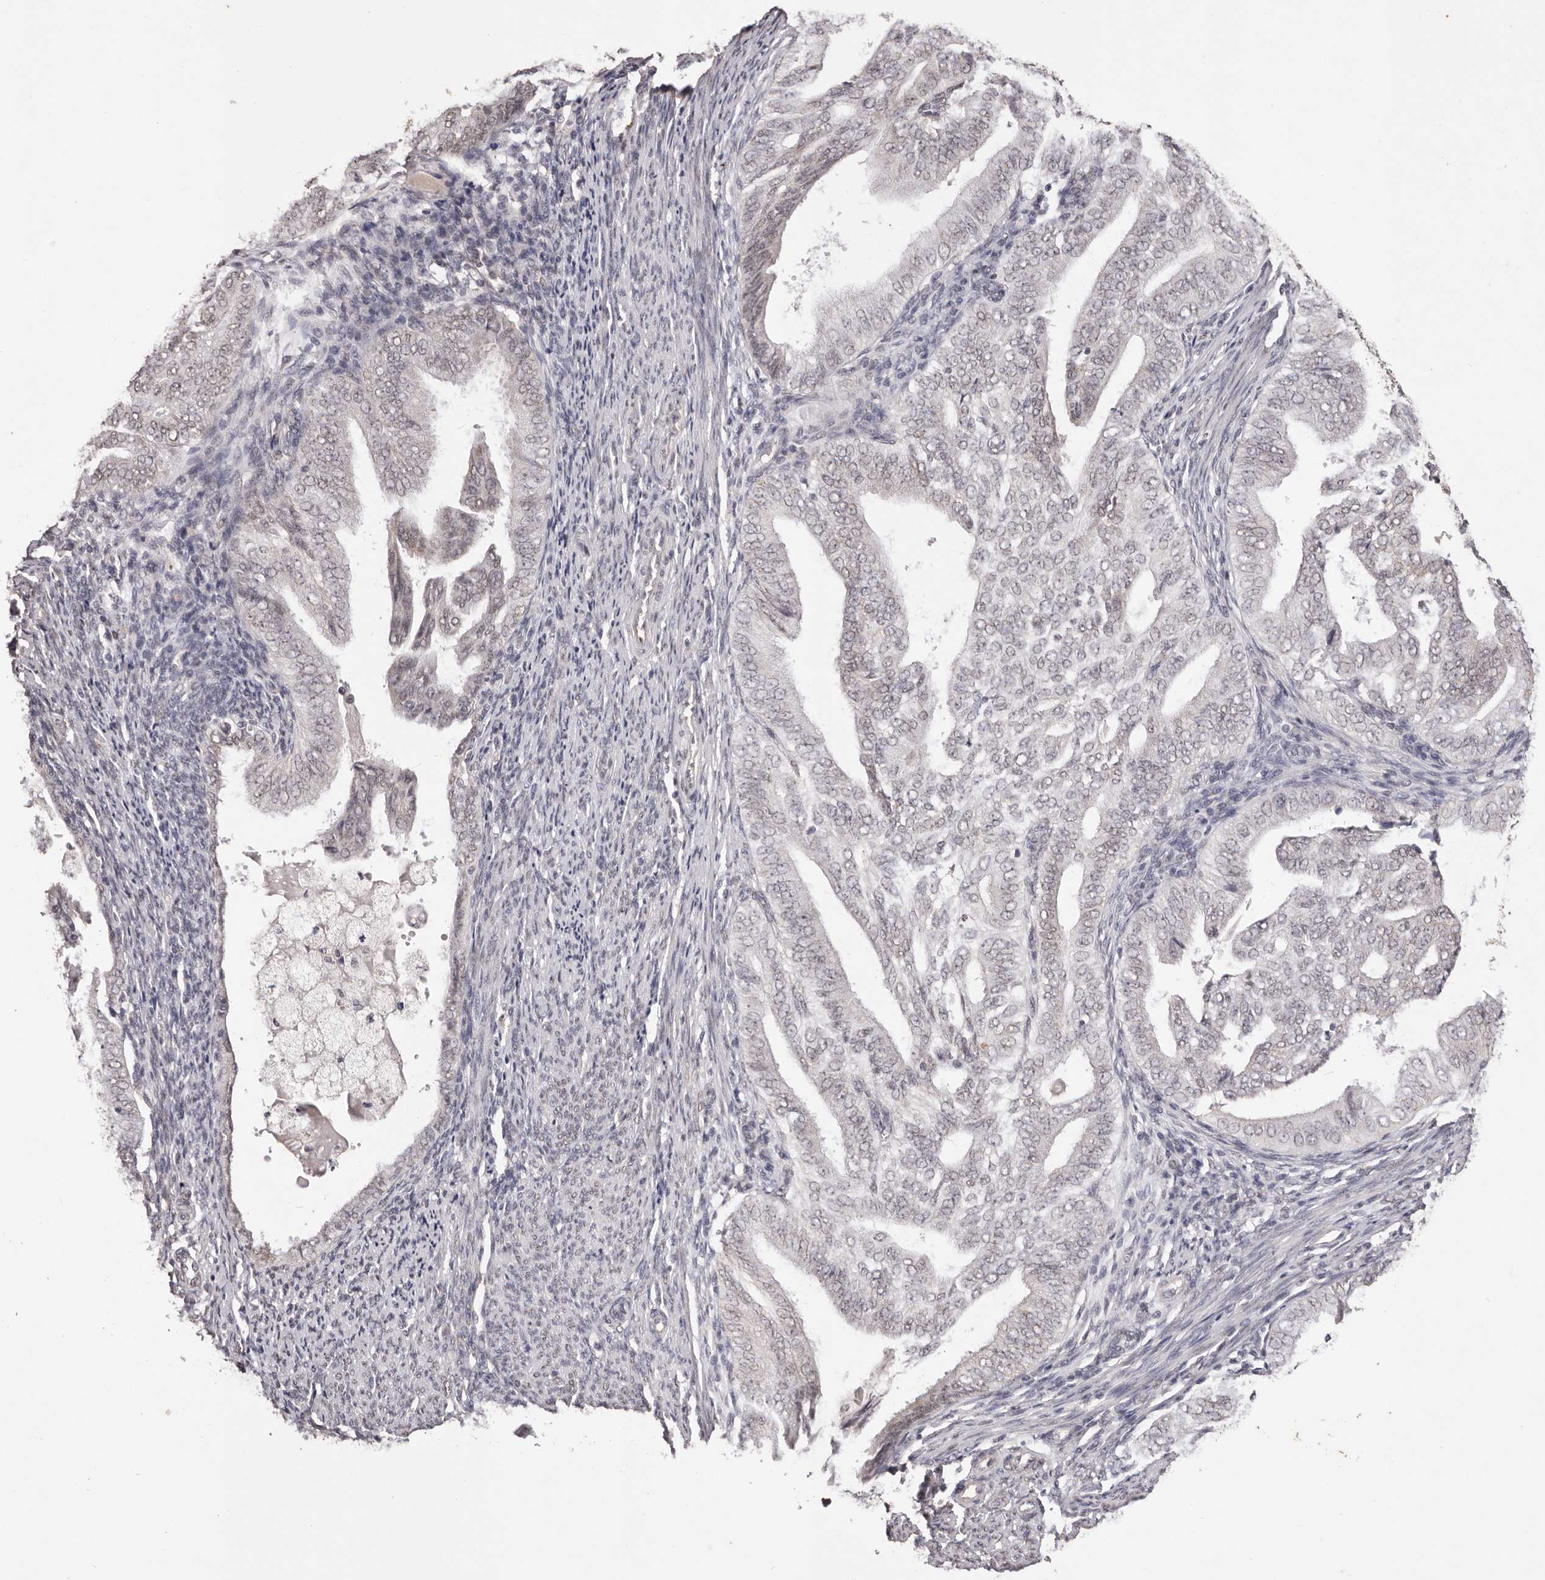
{"staining": {"intensity": "weak", "quantity": "25%-75%", "location": "cytoplasmic/membranous,nuclear"}, "tissue": "endometrial cancer", "cell_type": "Tumor cells", "image_type": "cancer", "snomed": [{"axis": "morphology", "description": "Adenocarcinoma, NOS"}, {"axis": "topography", "description": "Endometrium"}], "caption": "Endometrial cancer stained with a brown dye reveals weak cytoplasmic/membranous and nuclear positive expression in approximately 25%-75% of tumor cells.", "gene": "RPS6KA5", "patient": {"sex": "female", "age": 58}}